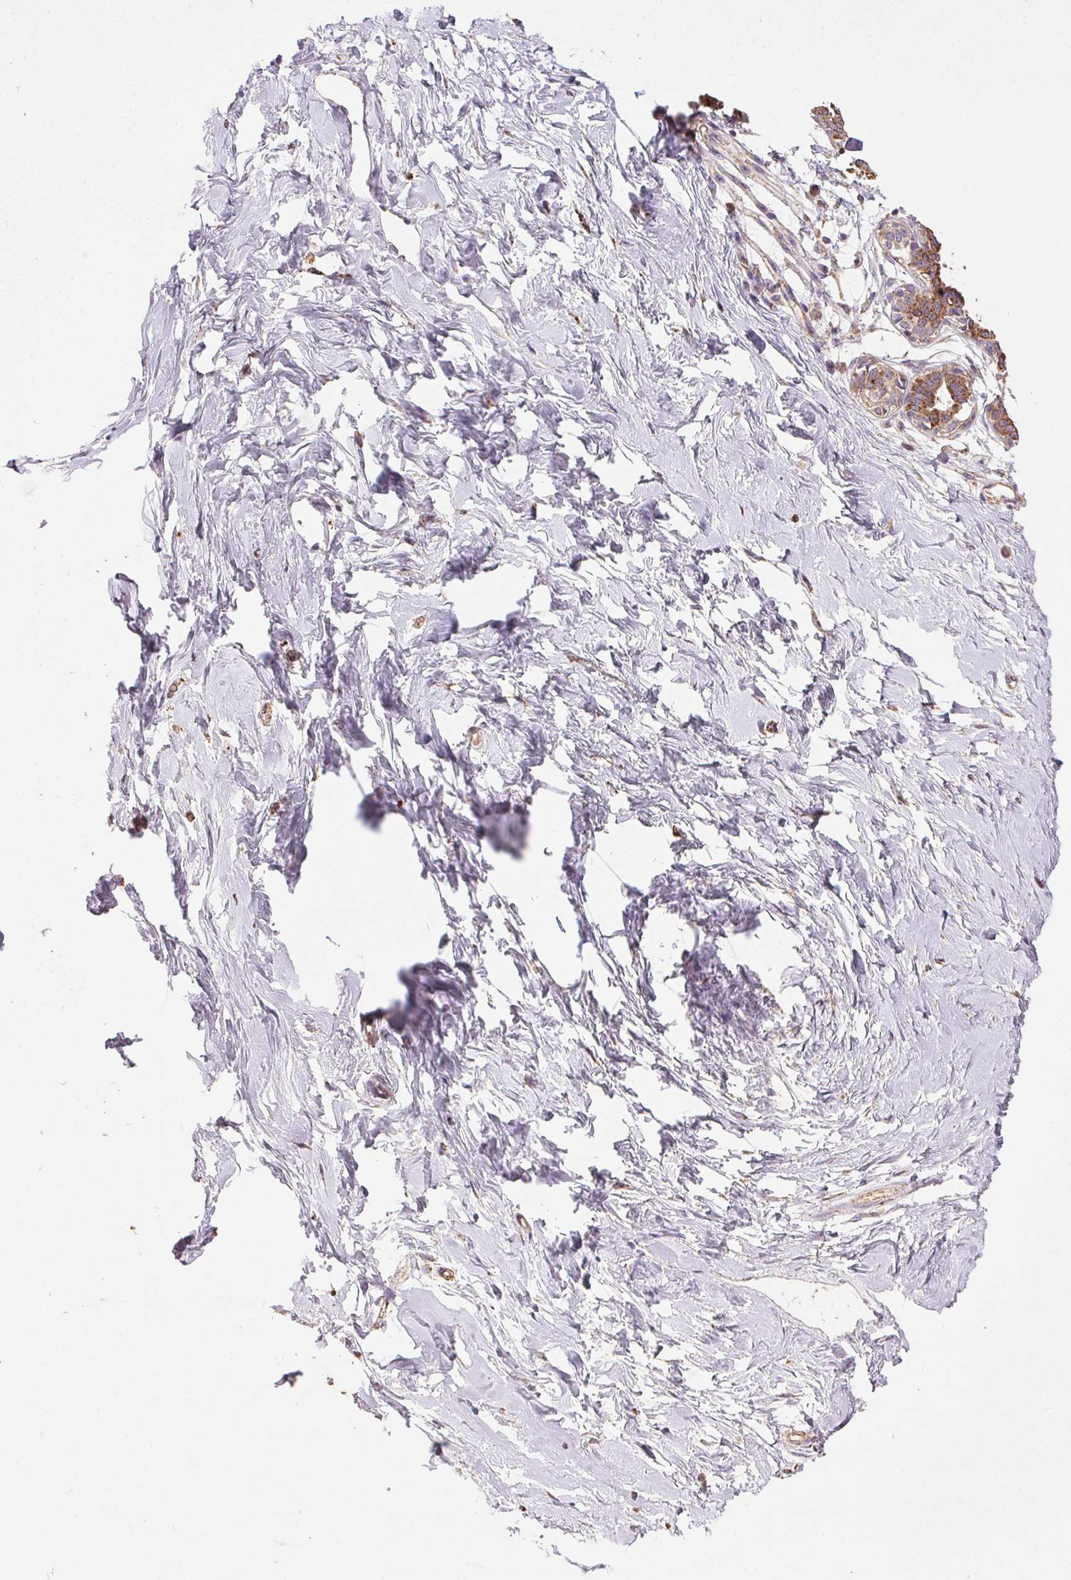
{"staining": {"intensity": "negative", "quantity": "none", "location": "none"}, "tissue": "breast", "cell_type": "Adipocytes", "image_type": "normal", "snomed": [{"axis": "morphology", "description": "Normal tissue, NOS"}, {"axis": "topography", "description": "Breast"}], "caption": "DAB (3,3'-diaminobenzidine) immunohistochemical staining of benign breast reveals no significant staining in adipocytes. (DAB (3,3'-diaminobenzidine) immunohistochemistry (IHC) with hematoxylin counter stain).", "gene": "FNBP1L", "patient": {"sex": "female", "age": 45}}